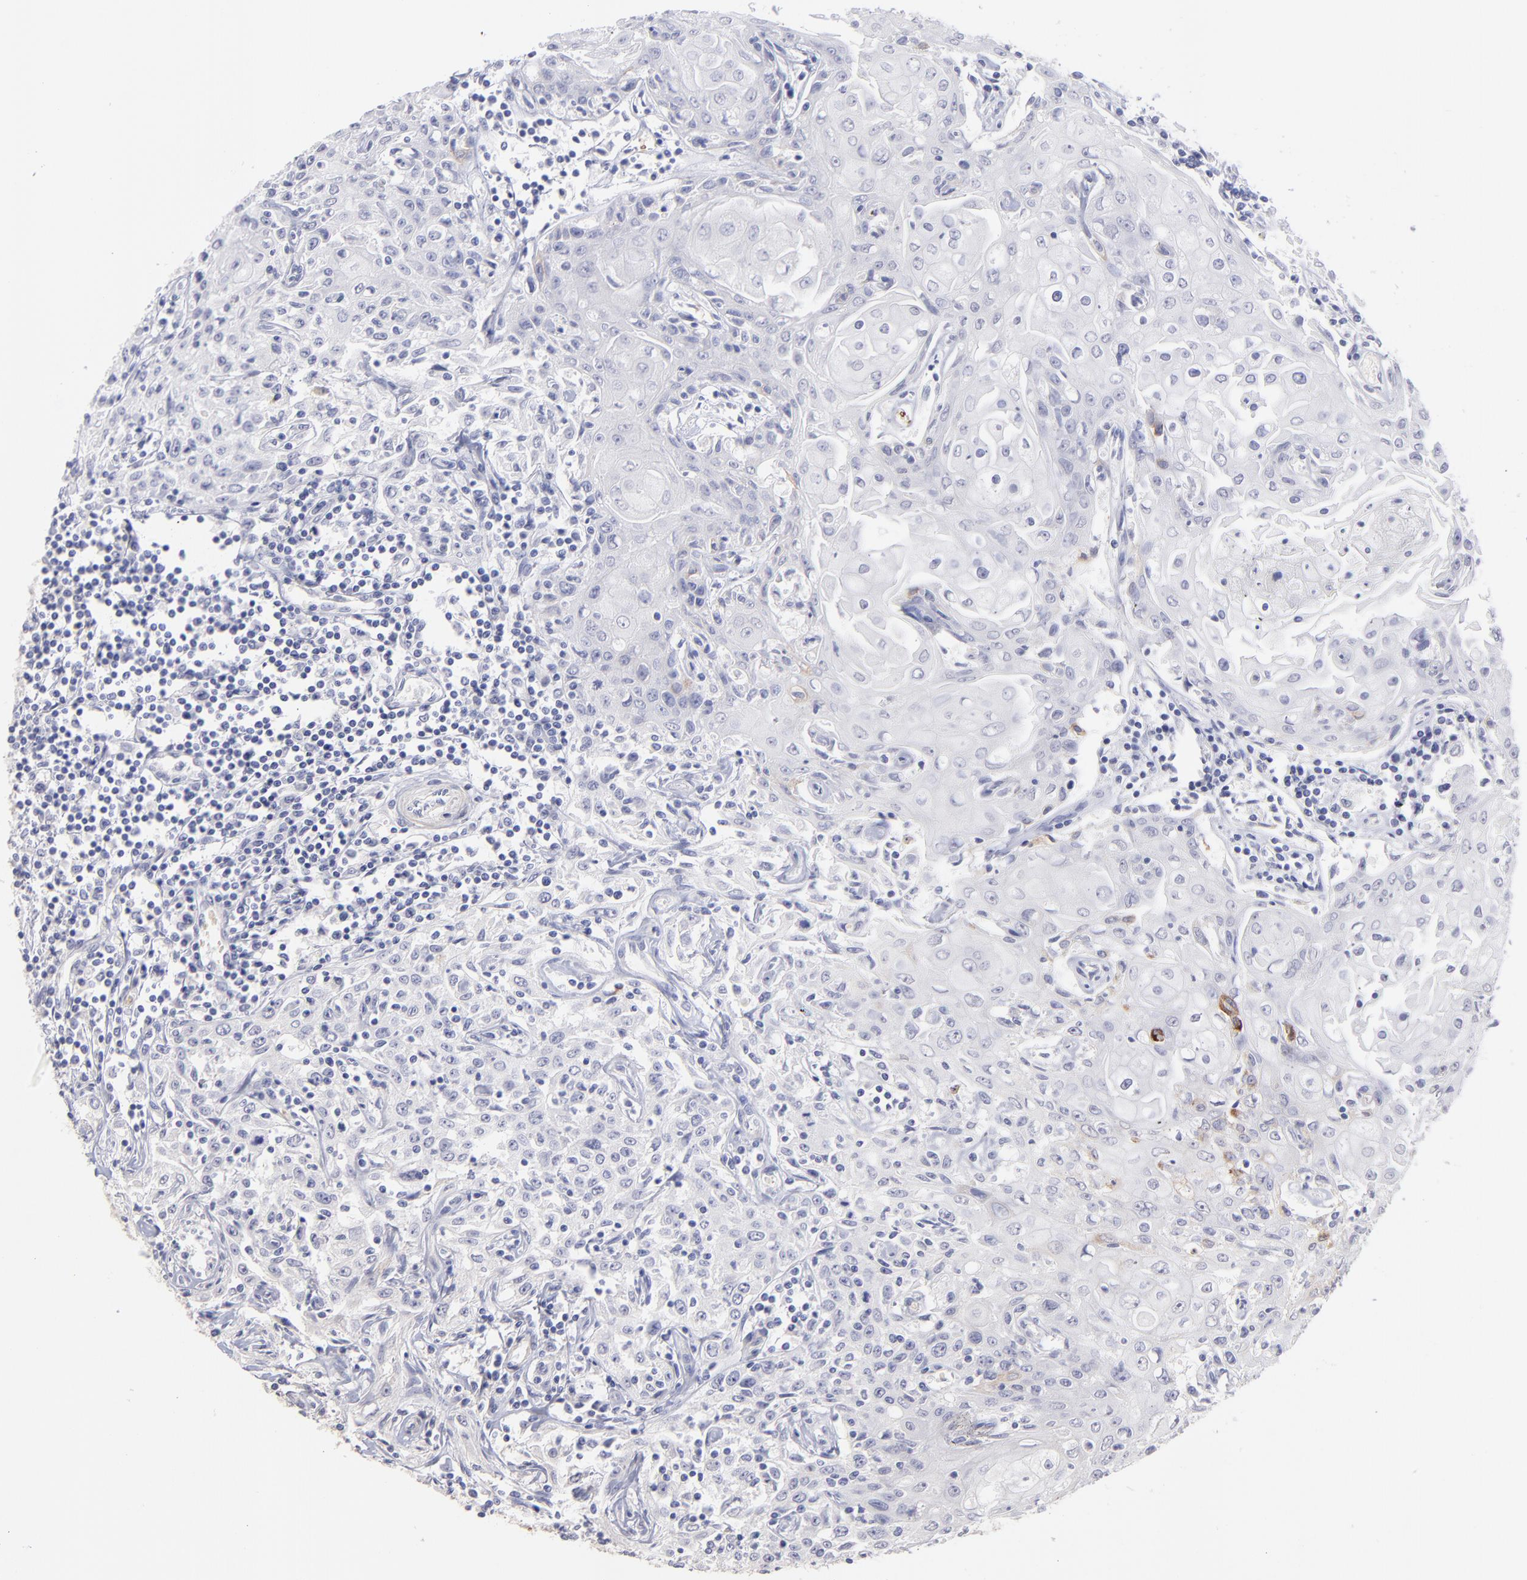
{"staining": {"intensity": "negative", "quantity": "none", "location": "none"}, "tissue": "head and neck cancer", "cell_type": "Tumor cells", "image_type": "cancer", "snomed": [{"axis": "morphology", "description": "Squamous cell carcinoma, NOS"}, {"axis": "topography", "description": "Oral tissue"}, {"axis": "topography", "description": "Head-Neck"}], "caption": "High power microscopy photomicrograph of an immunohistochemistry (IHC) histopathology image of squamous cell carcinoma (head and neck), revealing no significant positivity in tumor cells.", "gene": "F13B", "patient": {"sex": "female", "age": 76}}